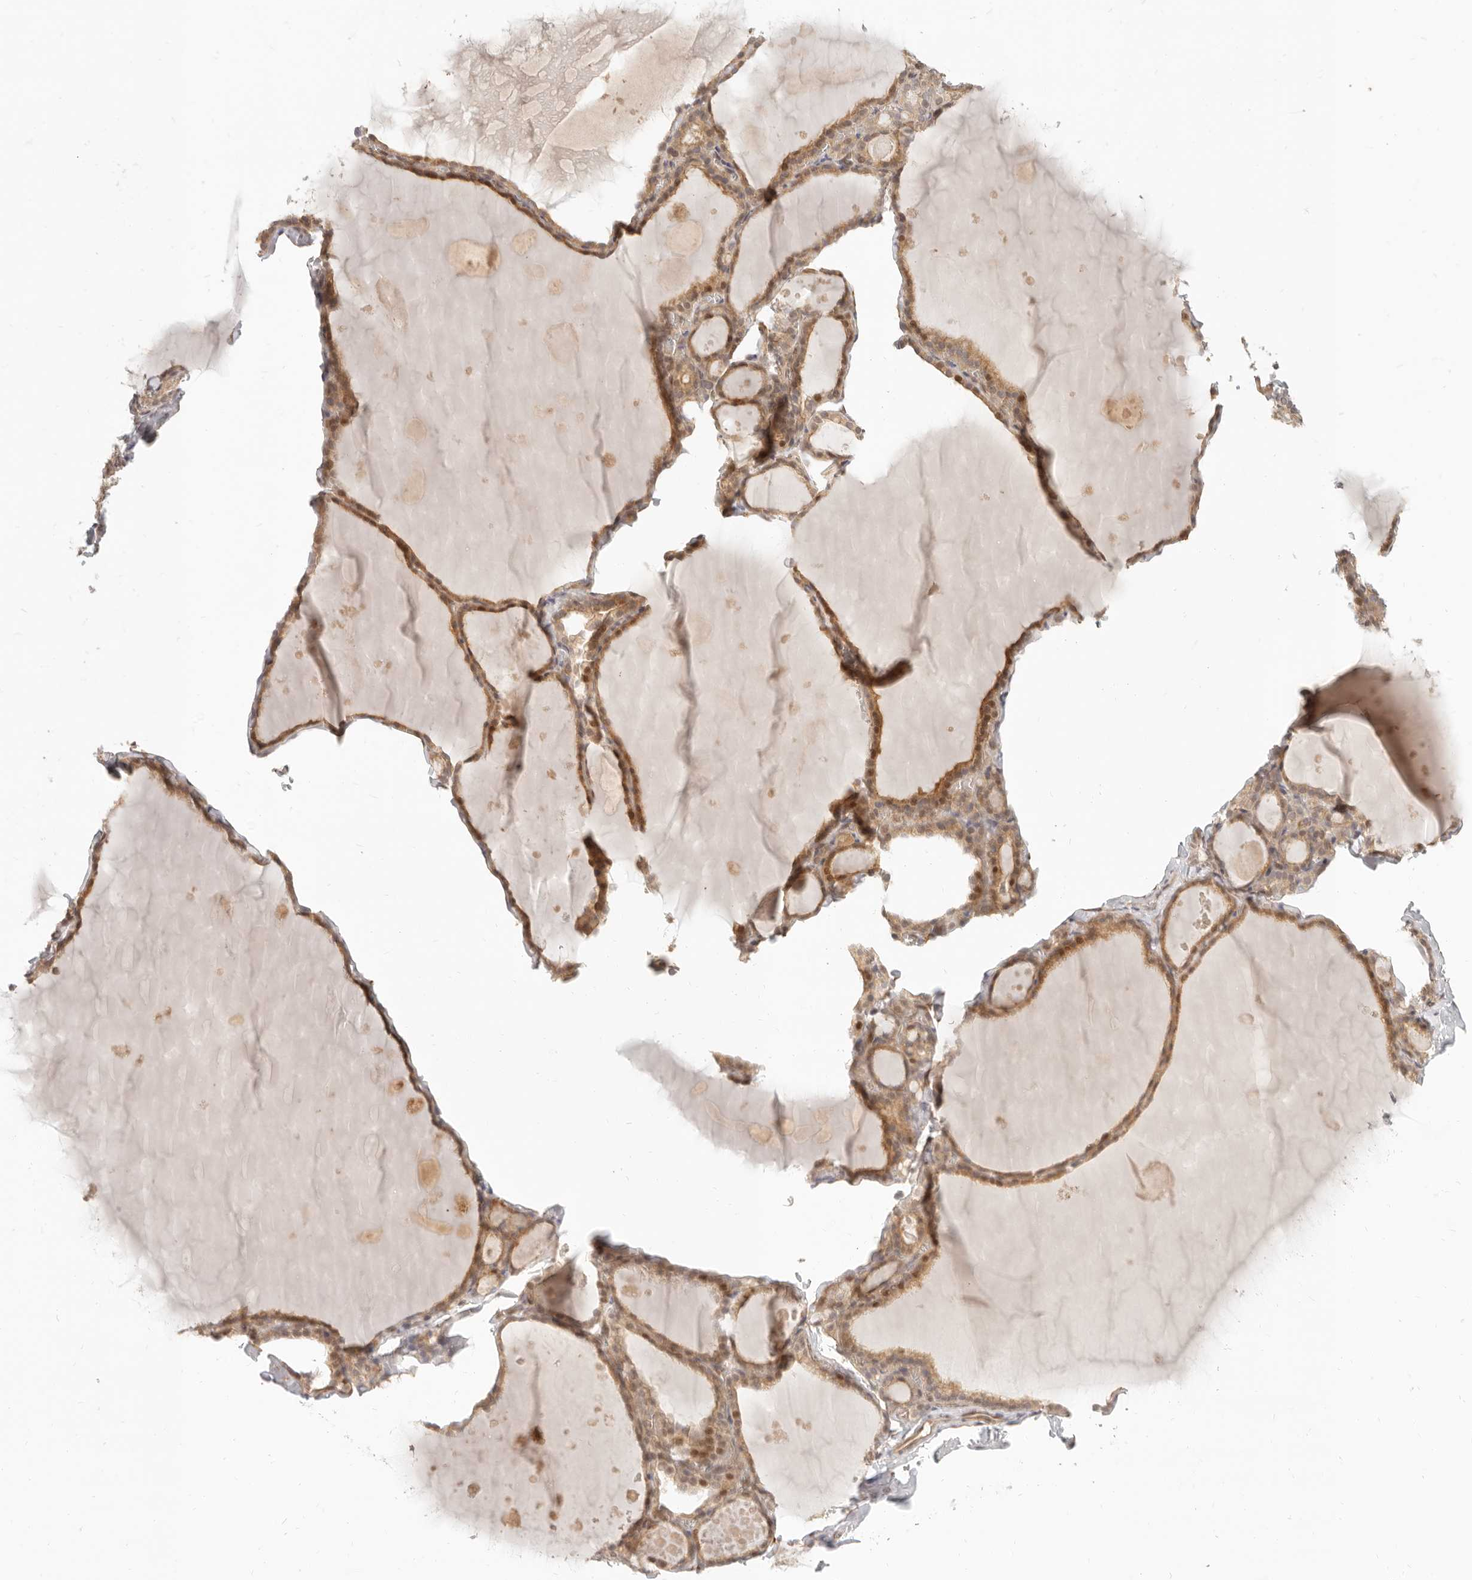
{"staining": {"intensity": "moderate", "quantity": ">75%", "location": "cytoplasmic/membranous"}, "tissue": "thyroid gland", "cell_type": "Glandular cells", "image_type": "normal", "snomed": [{"axis": "morphology", "description": "Normal tissue, NOS"}, {"axis": "topography", "description": "Thyroid gland"}], "caption": "Immunohistochemistry (IHC) (DAB) staining of normal thyroid gland displays moderate cytoplasmic/membranous protein positivity in approximately >75% of glandular cells. (brown staining indicates protein expression, while blue staining denotes nuclei).", "gene": "TUFT1", "patient": {"sex": "male", "age": 56}}